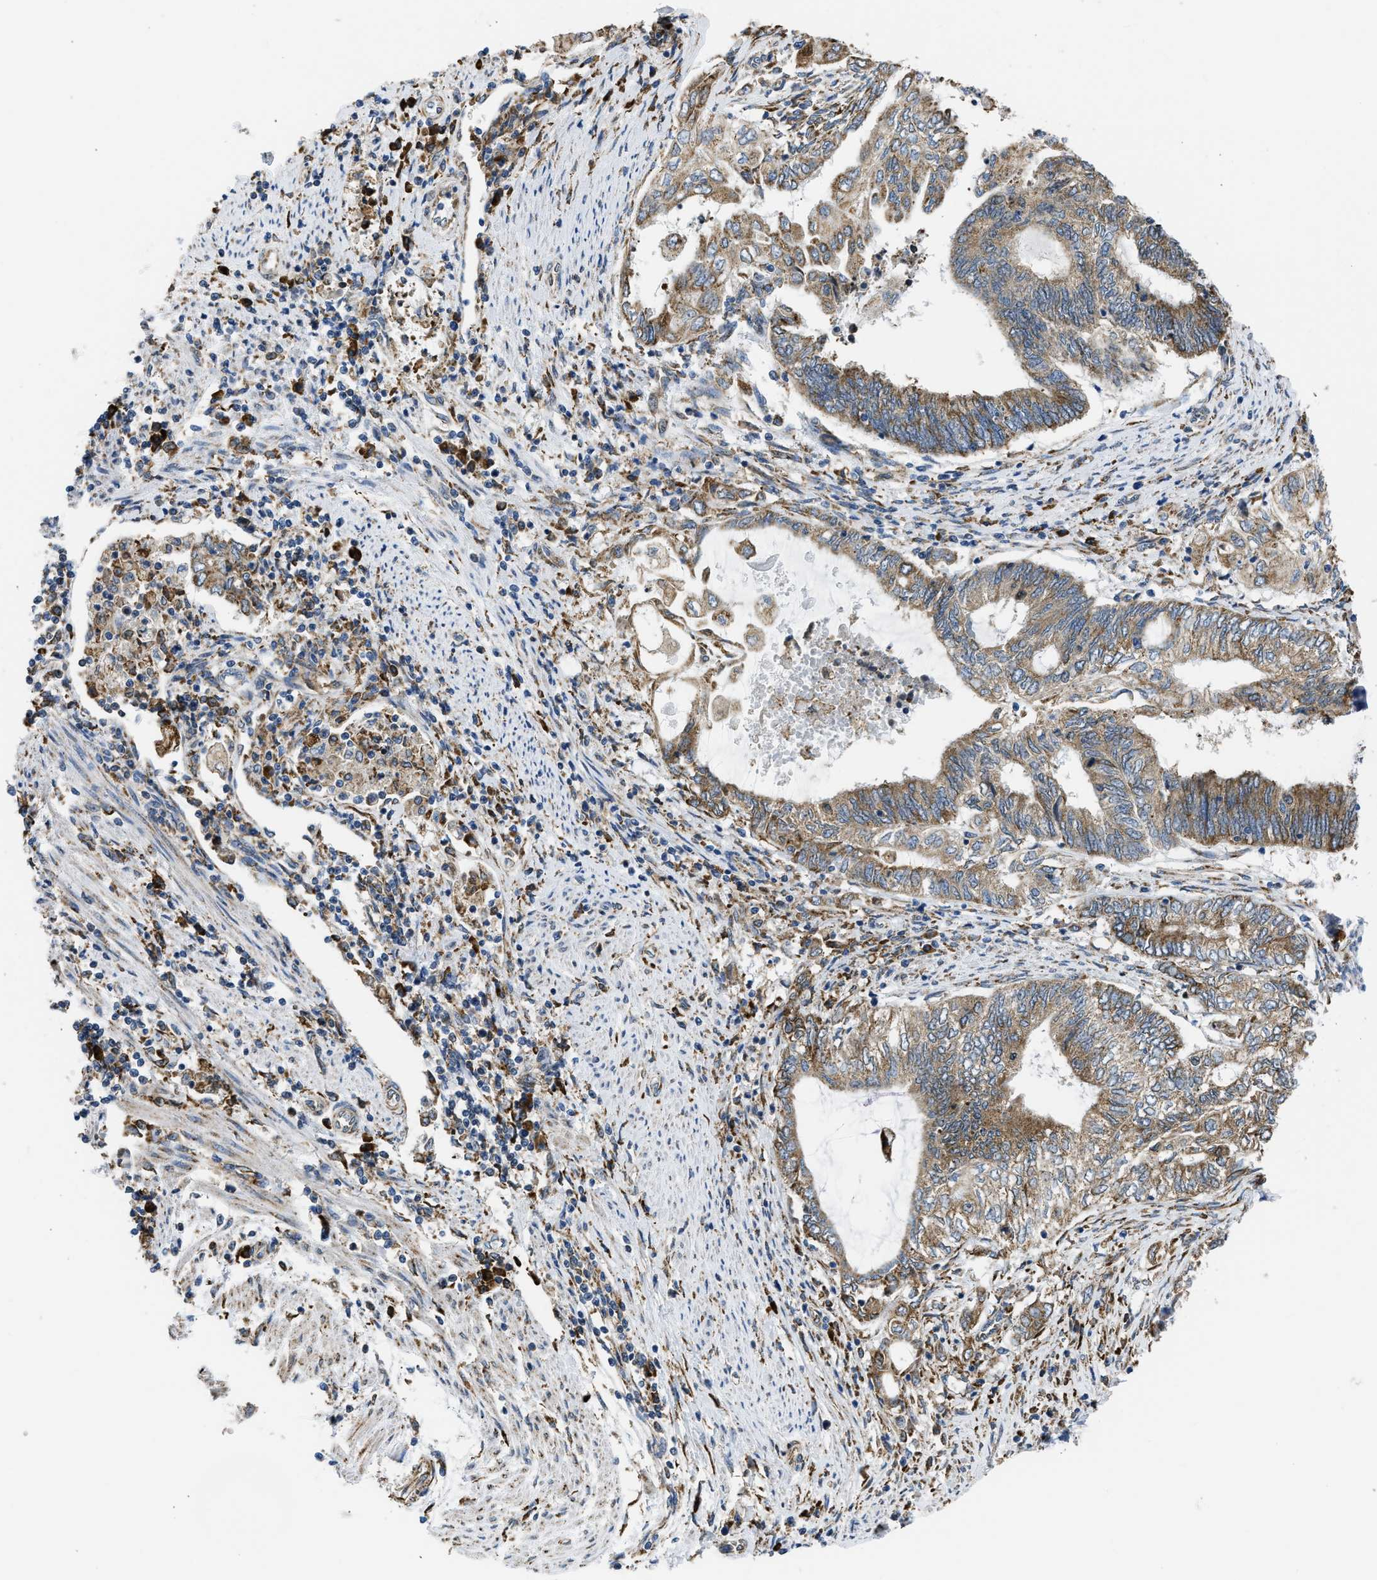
{"staining": {"intensity": "moderate", "quantity": ">75%", "location": "cytoplasmic/membranous"}, "tissue": "endometrial cancer", "cell_type": "Tumor cells", "image_type": "cancer", "snomed": [{"axis": "morphology", "description": "Adenocarcinoma, NOS"}, {"axis": "topography", "description": "Uterus"}, {"axis": "topography", "description": "Endometrium"}], "caption": "Endometrial cancer was stained to show a protein in brown. There is medium levels of moderate cytoplasmic/membranous expression in about >75% of tumor cells.", "gene": "CYCS", "patient": {"sex": "female", "age": 70}}